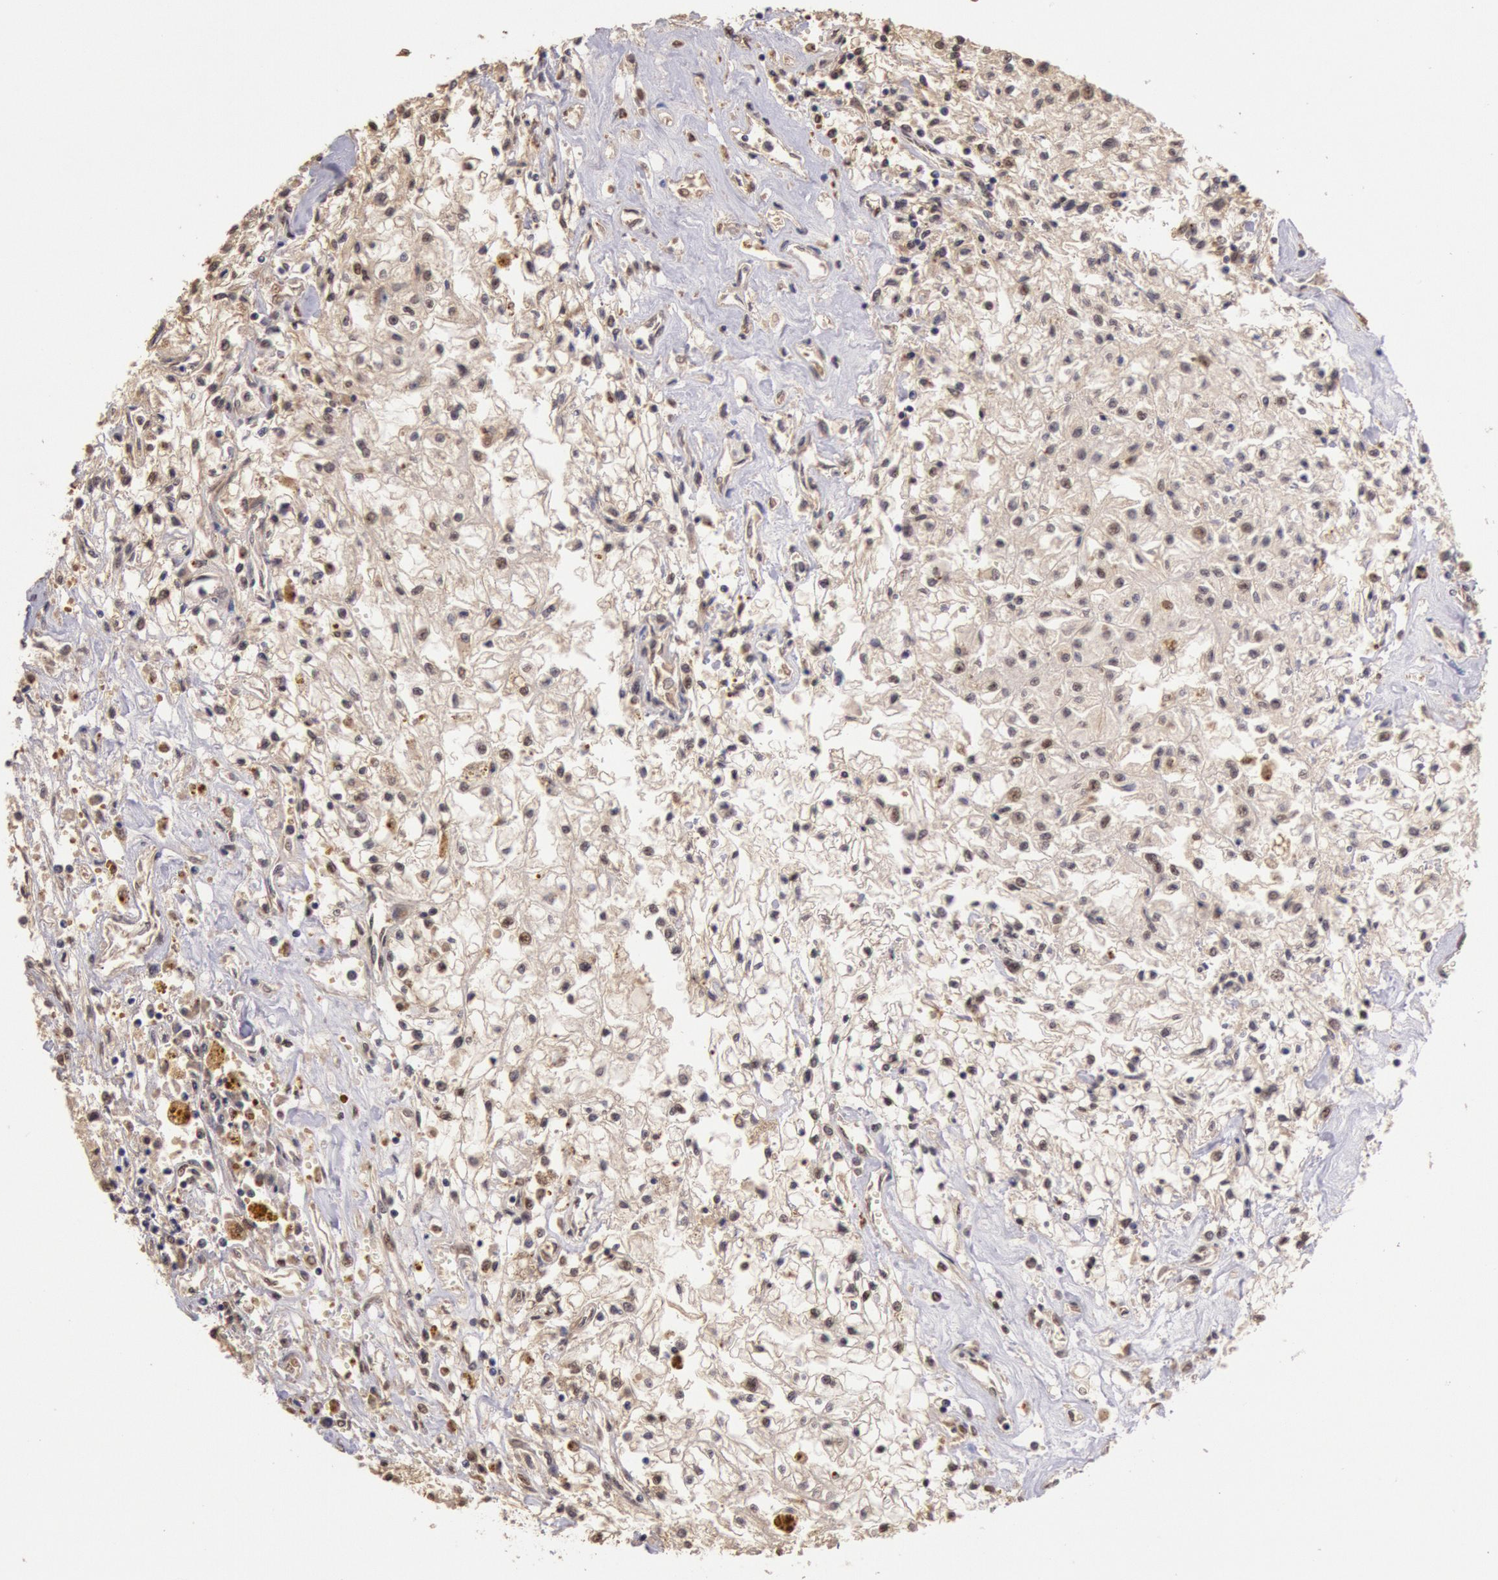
{"staining": {"intensity": "weak", "quantity": "25%-75%", "location": "nuclear"}, "tissue": "renal cancer", "cell_type": "Tumor cells", "image_type": "cancer", "snomed": [{"axis": "morphology", "description": "Adenocarcinoma, NOS"}, {"axis": "topography", "description": "Kidney"}], "caption": "Renal adenocarcinoma tissue shows weak nuclear positivity in approximately 25%-75% of tumor cells, visualized by immunohistochemistry. (DAB (3,3'-diaminobenzidine) IHC, brown staining for protein, blue staining for nuclei).", "gene": "LIG4", "patient": {"sex": "male", "age": 78}}